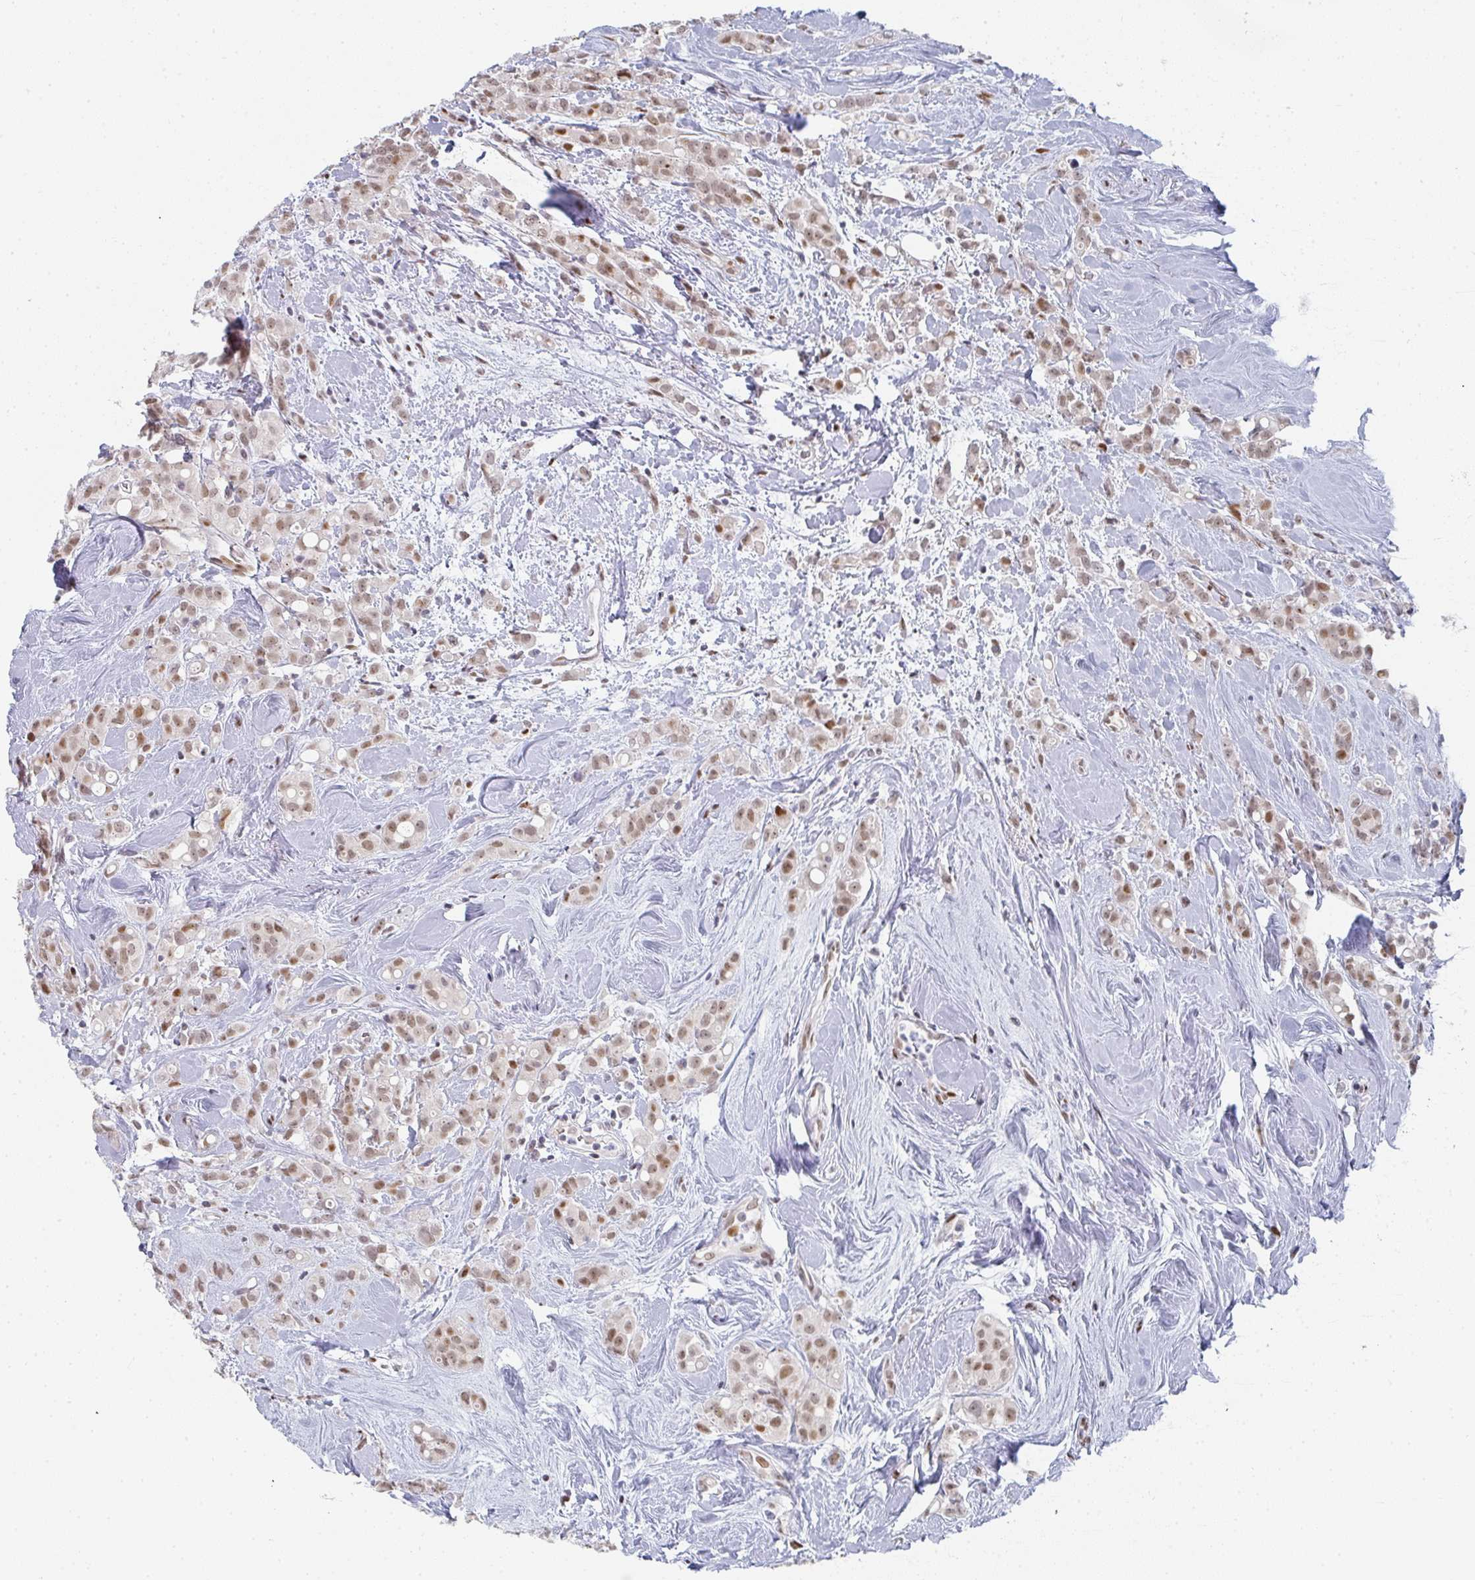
{"staining": {"intensity": "moderate", "quantity": ">75%", "location": "nuclear"}, "tissue": "breast cancer", "cell_type": "Tumor cells", "image_type": "cancer", "snomed": [{"axis": "morphology", "description": "Lobular carcinoma"}, {"axis": "topography", "description": "Breast"}], "caption": "A brown stain shows moderate nuclear positivity of a protein in lobular carcinoma (breast) tumor cells. (DAB = brown stain, brightfield microscopy at high magnification).", "gene": "POU2AF2", "patient": {"sex": "female", "age": 68}}